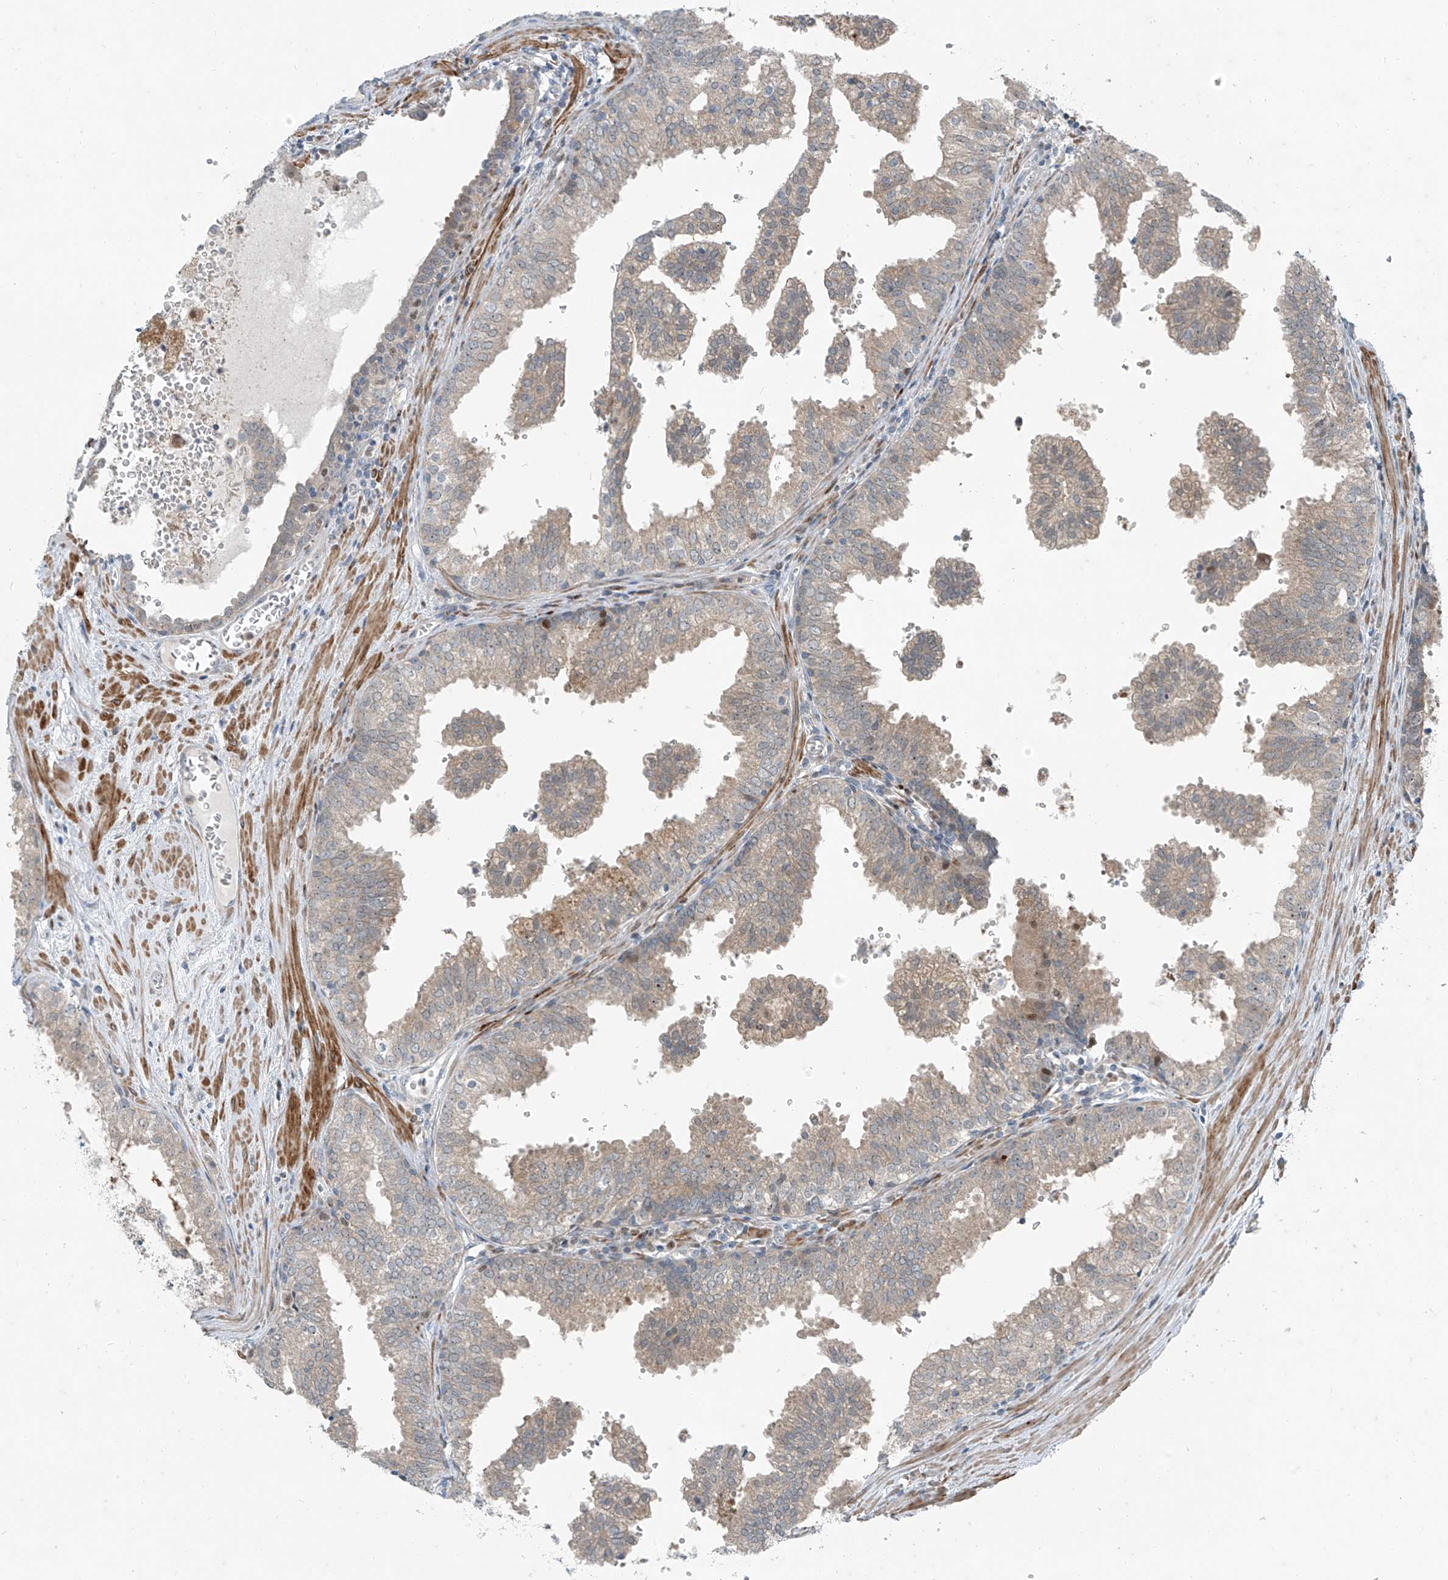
{"staining": {"intensity": "weak", "quantity": "<25%", "location": "cytoplasmic/membranous"}, "tissue": "prostate cancer", "cell_type": "Tumor cells", "image_type": "cancer", "snomed": [{"axis": "morphology", "description": "Adenocarcinoma, High grade"}, {"axis": "topography", "description": "Prostate"}], "caption": "The image displays no staining of tumor cells in prostate cancer.", "gene": "PPCS", "patient": {"sex": "male", "age": 68}}